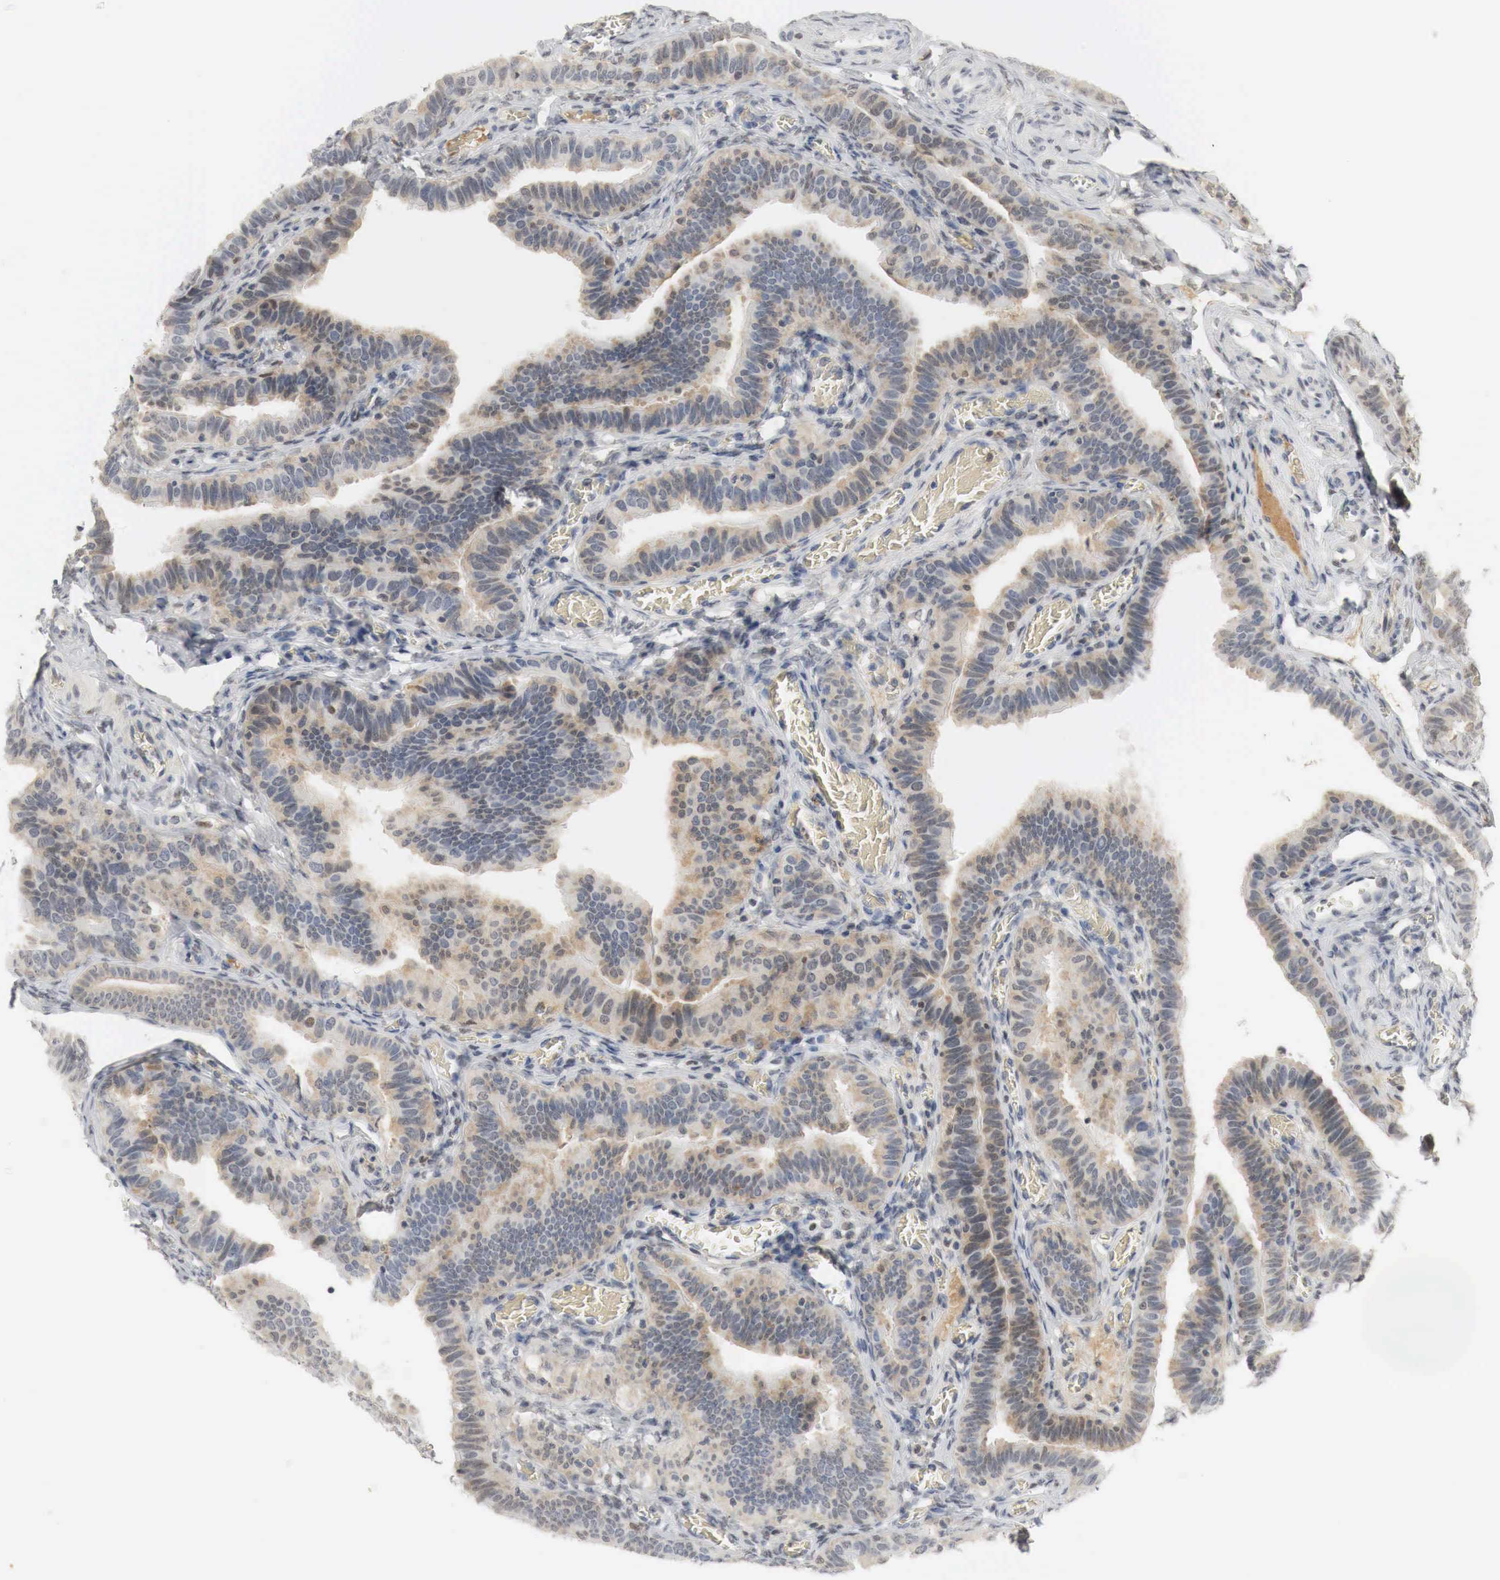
{"staining": {"intensity": "weak", "quantity": "25%-75%", "location": "cytoplasmic/membranous,nuclear"}, "tissue": "fallopian tube", "cell_type": "Glandular cells", "image_type": "normal", "snomed": [{"axis": "morphology", "description": "Normal tissue, NOS"}, {"axis": "topography", "description": "Vagina"}, {"axis": "topography", "description": "Fallopian tube"}], "caption": "A micrograph of fallopian tube stained for a protein exhibits weak cytoplasmic/membranous,nuclear brown staining in glandular cells. The staining was performed using DAB to visualize the protein expression in brown, while the nuclei were stained in blue with hematoxylin (Magnification: 20x).", "gene": "MYC", "patient": {"sex": "female", "age": 38}}